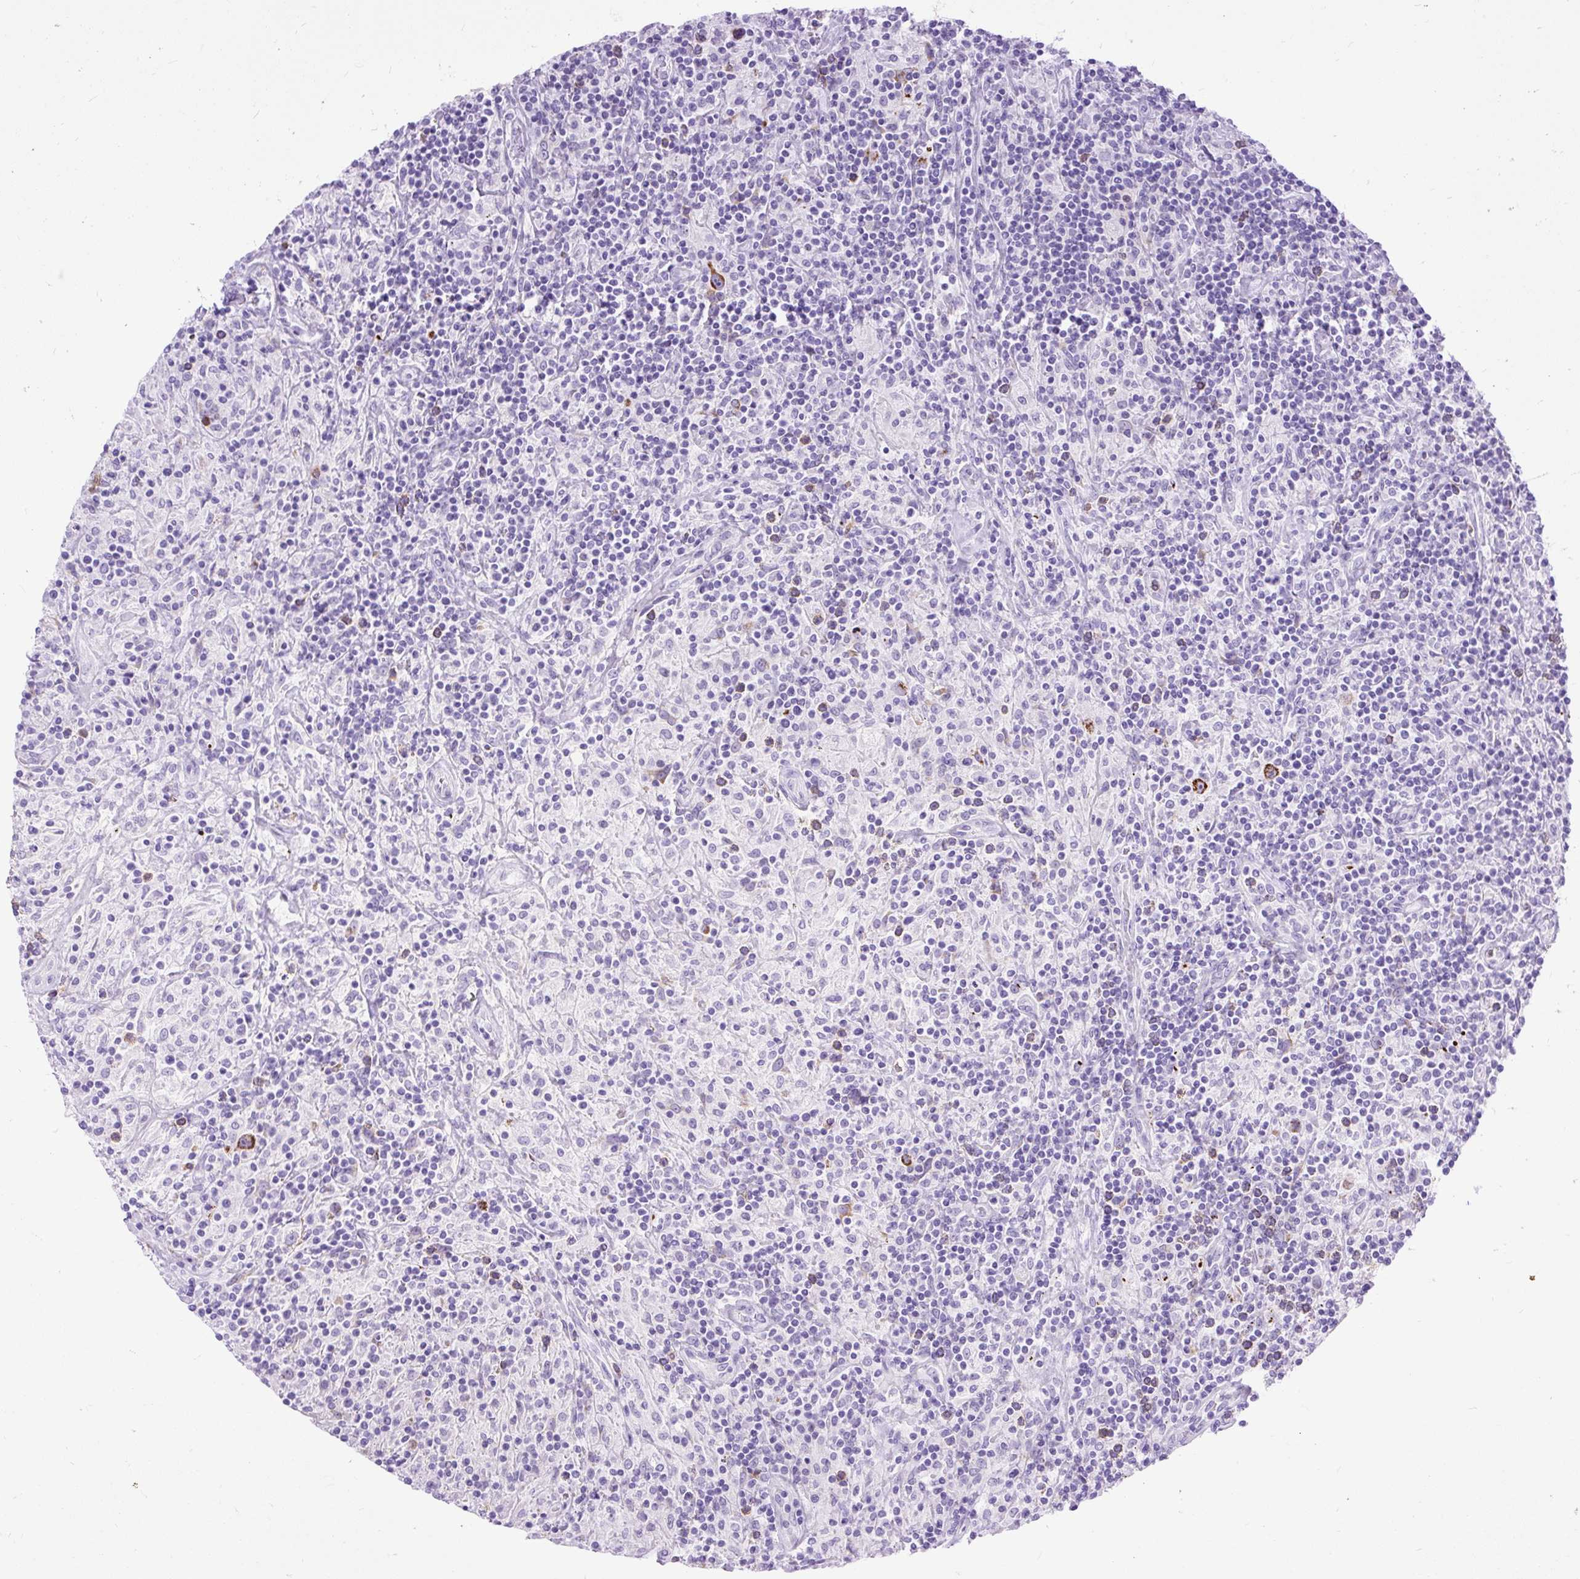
{"staining": {"intensity": "strong", "quantity": "25%-75%", "location": "cytoplasmic/membranous"}, "tissue": "lymphoma", "cell_type": "Tumor cells", "image_type": "cancer", "snomed": [{"axis": "morphology", "description": "Hodgkin's disease, NOS"}, {"axis": "topography", "description": "Lymph node"}], "caption": "Lymphoma was stained to show a protein in brown. There is high levels of strong cytoplasmic/membranous expression in approximately 25%-75% of tumor cells.", "gene": "ZNF256", "patient": {"sex": "male", "age": 70}}